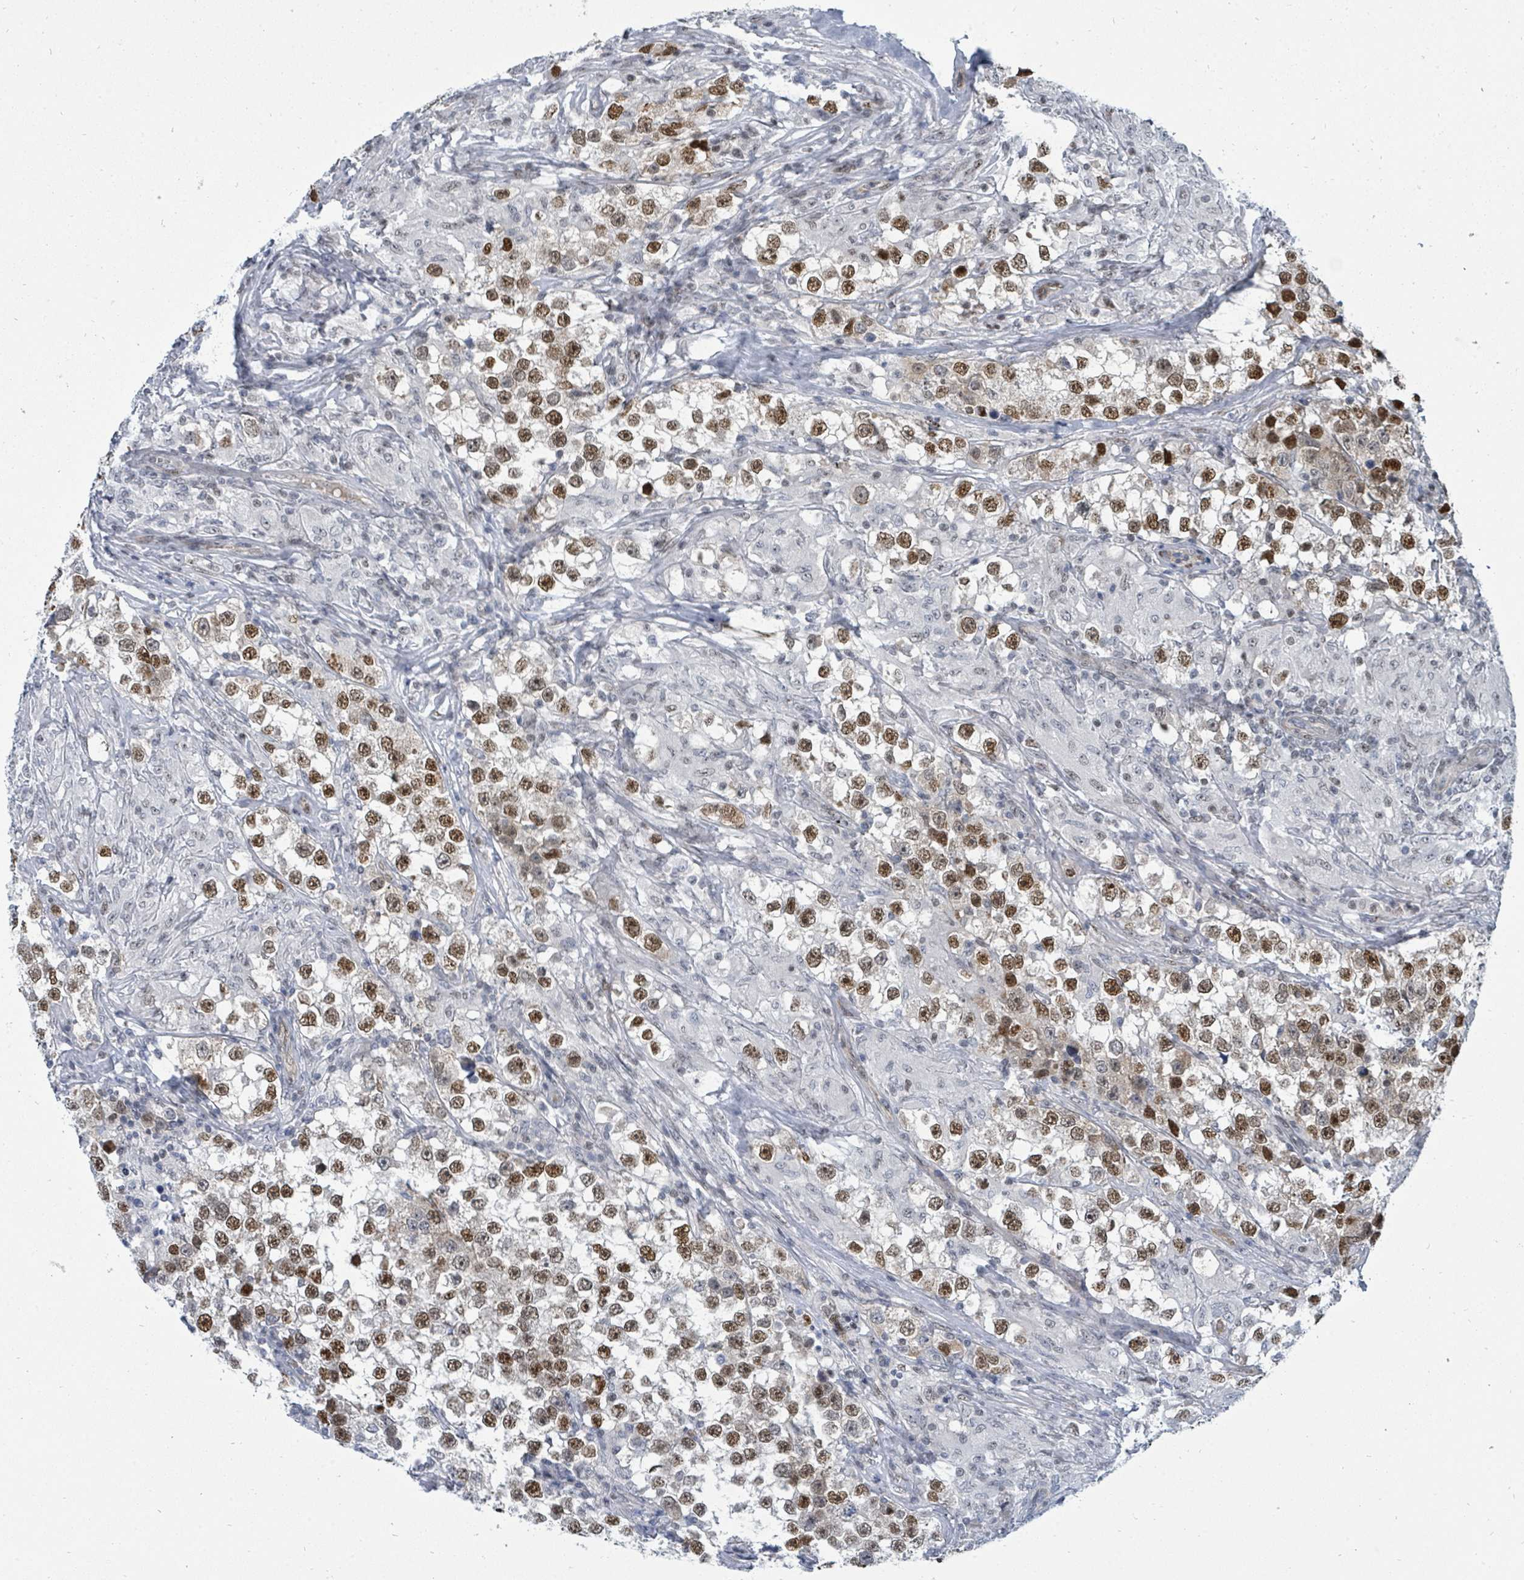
{"staining": {"intensity": "strong", "quantity": ">75%", "location": "nuclear"}, "tissue": "testis cancer", "cell_type": "Tumor cells", "image_type": "cancer", "snomed": [{"axis": "morphology", "description": "Seminoma, NOS"}, {"axis": "topography", "description": "Testis"}], "caption": "A brown stain labels strong nuclear positivity of a protein in human testis seminoma tumor cells.", "gene": "SUMO4", "patient": {"sex": "male", "age": 46}}